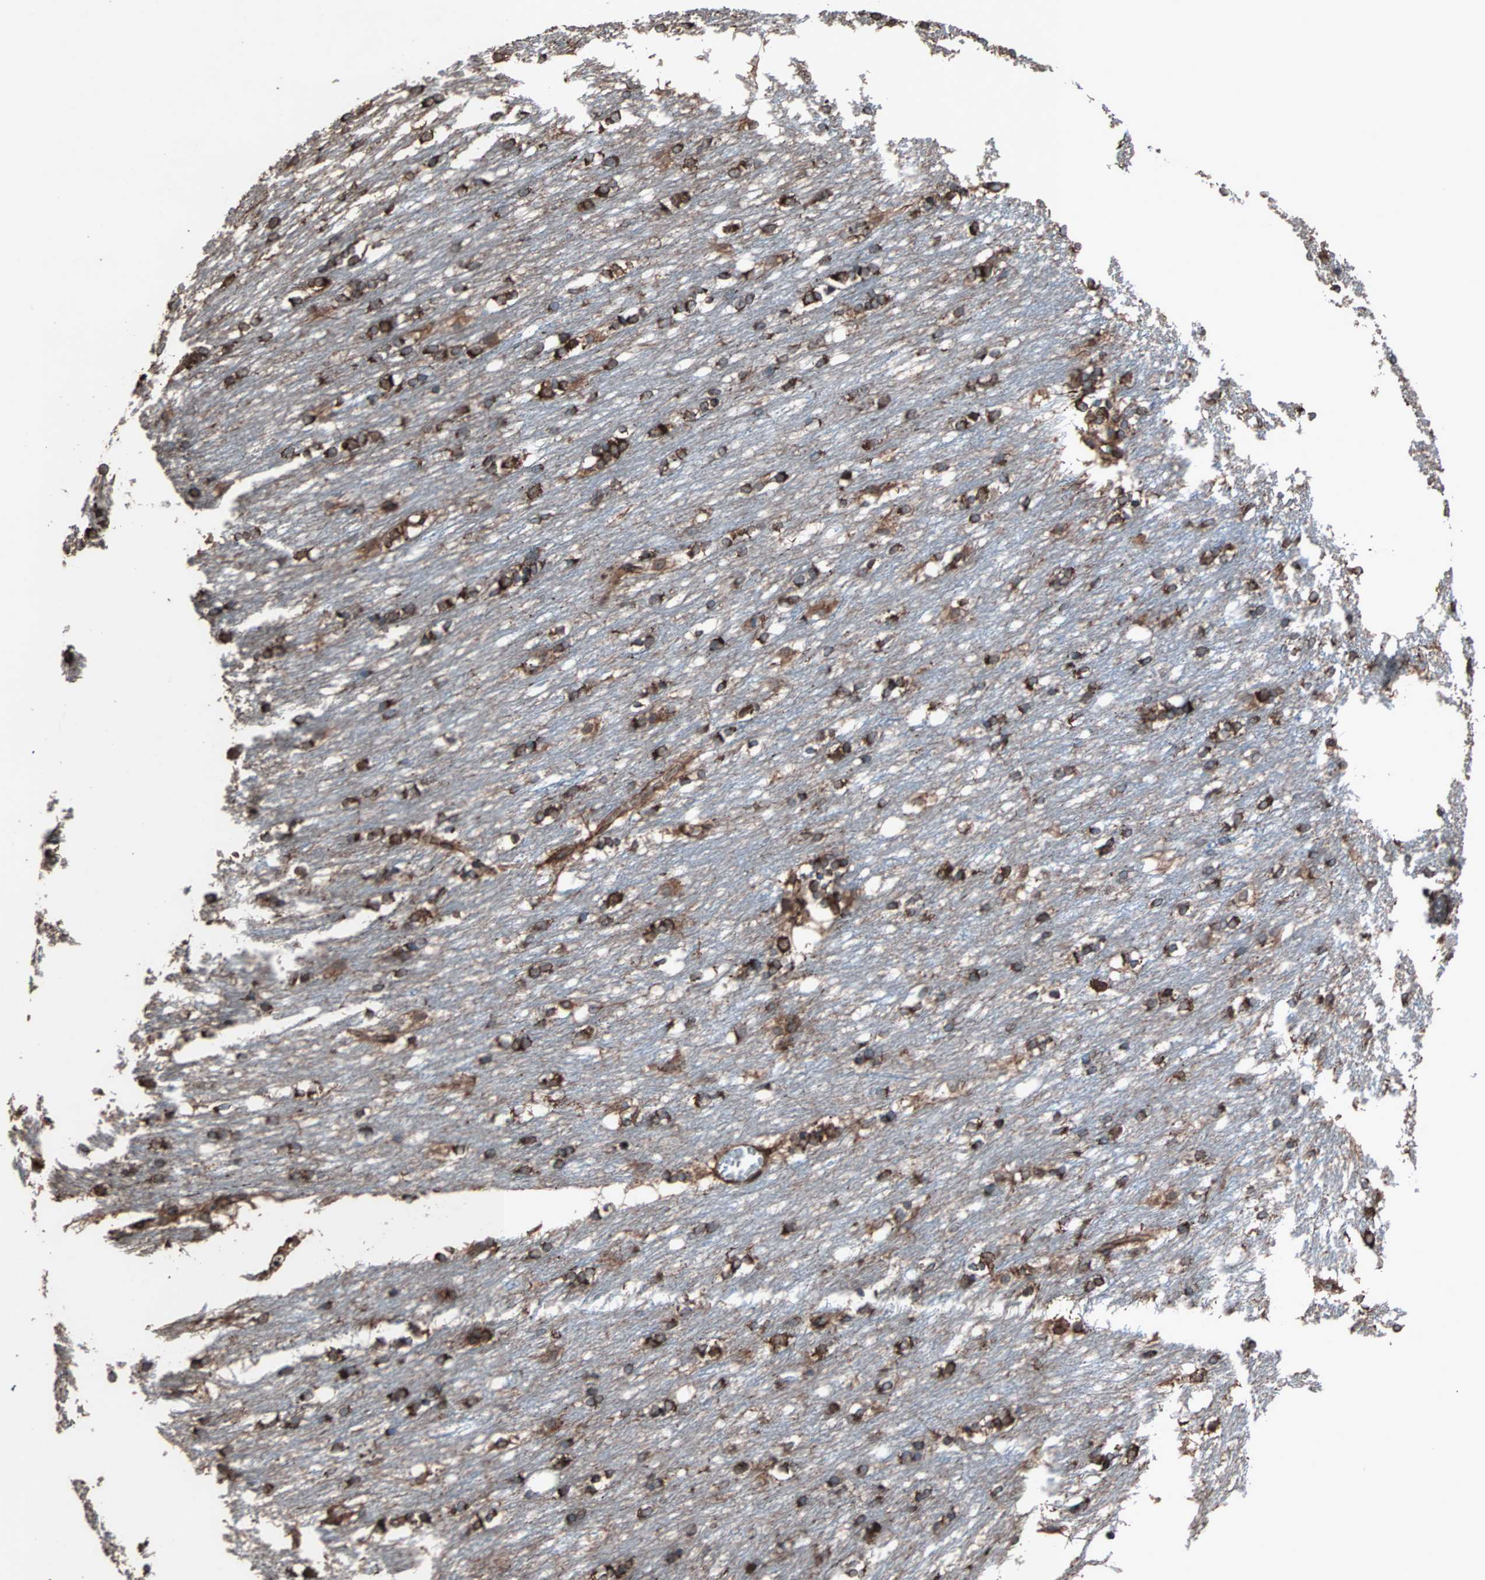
{"staining": {"intensity": "strong", "quantity": ">75%", "location": "cytoplasmic/membranous"}, "tissue": "caudate", "cell_type": "Glial cells", "image_type": "normal", "snomed": [{"axis": "morphology", "description": "Normal tissue, NOS"}, {"axis": "topography", "description": "Lateral ventricle wall"}], "caption": "Unremarkable caudate shows strong cytoplasmic/membranous positivity in about >75% of glial cells Immunohistochemistry stains the protein of interest in brown and the nuclei are stained blue..", "gene": "HSP90B1", "patient": {"sex": "female", "age": 19}}